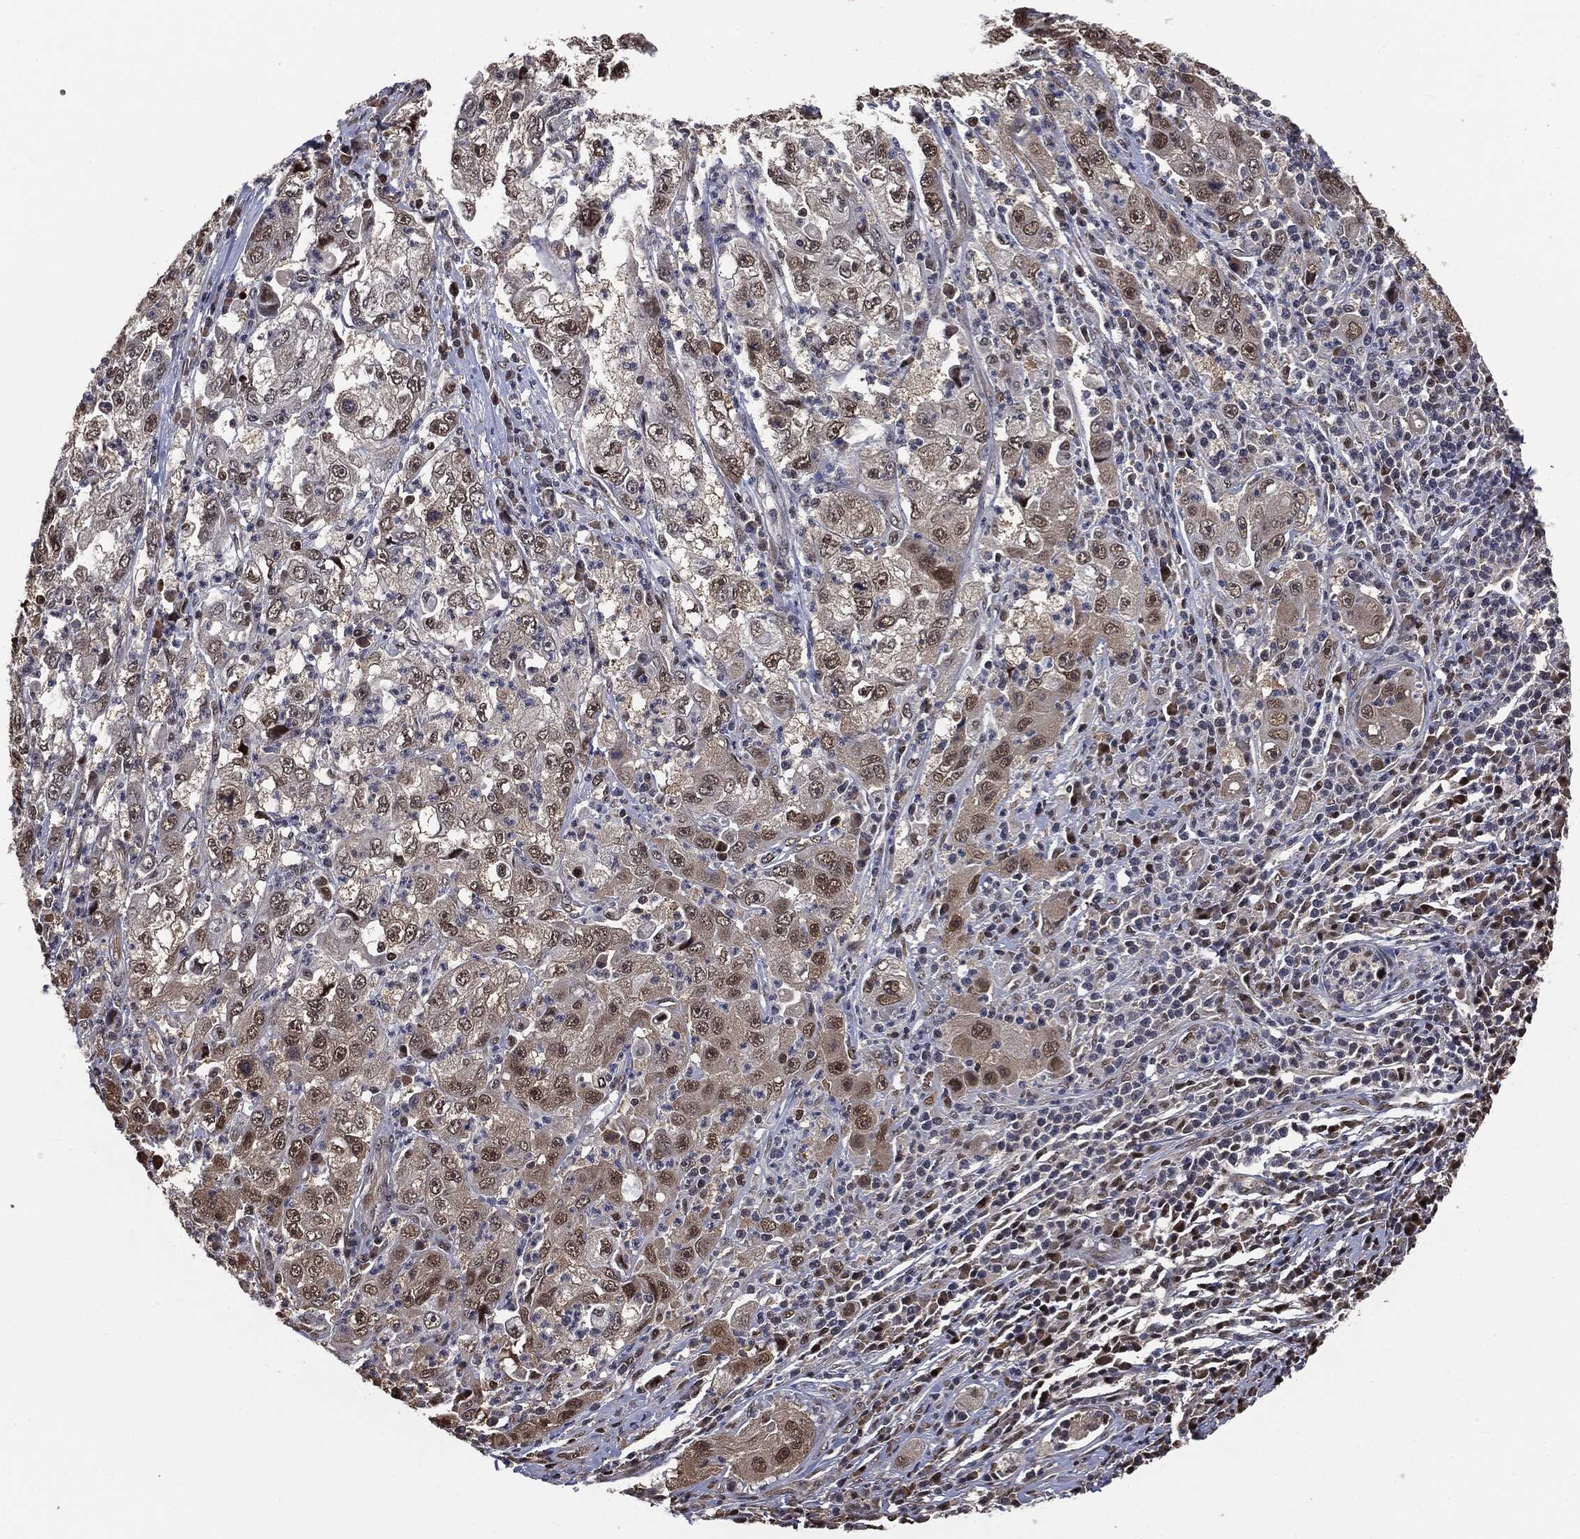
{"staining": {"intensity": "moderate", "quantity": "<25%", "location": "nuclear"}, "tissue": "cervical cancer", "cell_type": "Tumor cells", "image_type": "cancer", "snomed": [{"axis": "morphology", "description": "Squamous cell carcinoma, NOS"}, {"axis": "topography", "description": "Cervix"}], "caption": "Immunohistochemistry image of human cervical cancer stained for a protein (brown), which demonstrates low levels of moderate nuclear positivity in approximately <25% of tumor cells.", "gene": "SHLD2", "patient": {"sex": "female", "age": 36}}